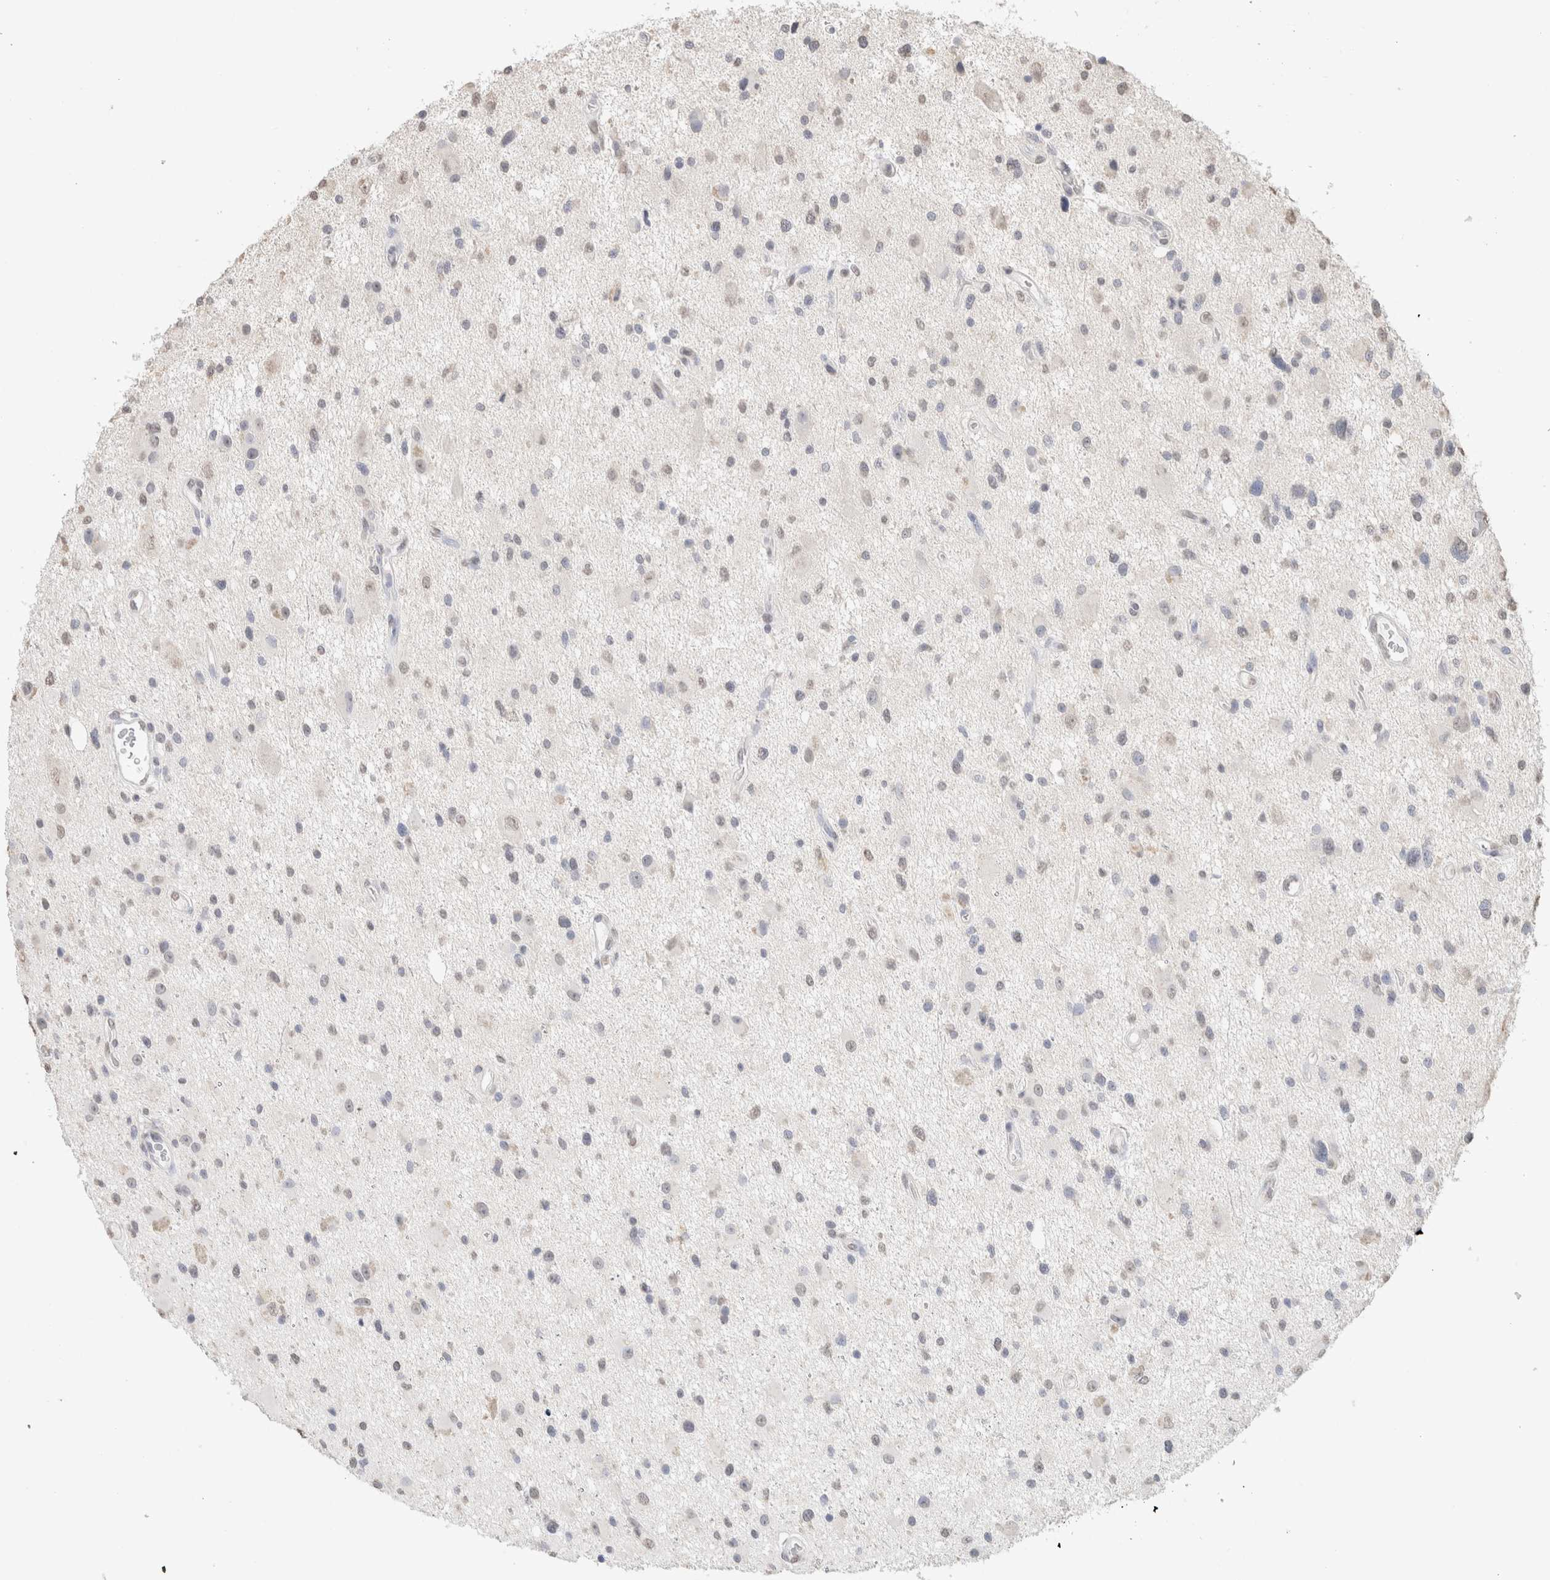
{"staining": {"intensity": "weak", "quantity": "25%-75%", "location": "nuclear"}, "tissue": "glioma", "cell_type": "Tumor cells", "image_type": "cancer", "snomed": [{"axis": "morphology", "description": "Glioma, malignant, High grade"}, {"axis": "topography", "description": "Brain"}], "caption": "IHC (DAB (3,3'-diaminobenzidine)) staining of glioma demonstrates weak nuclear protein positivity in about 25%-75% of tumor cells.", "gene": "CD80", "patient": {"sex": "male", "age": 33}}